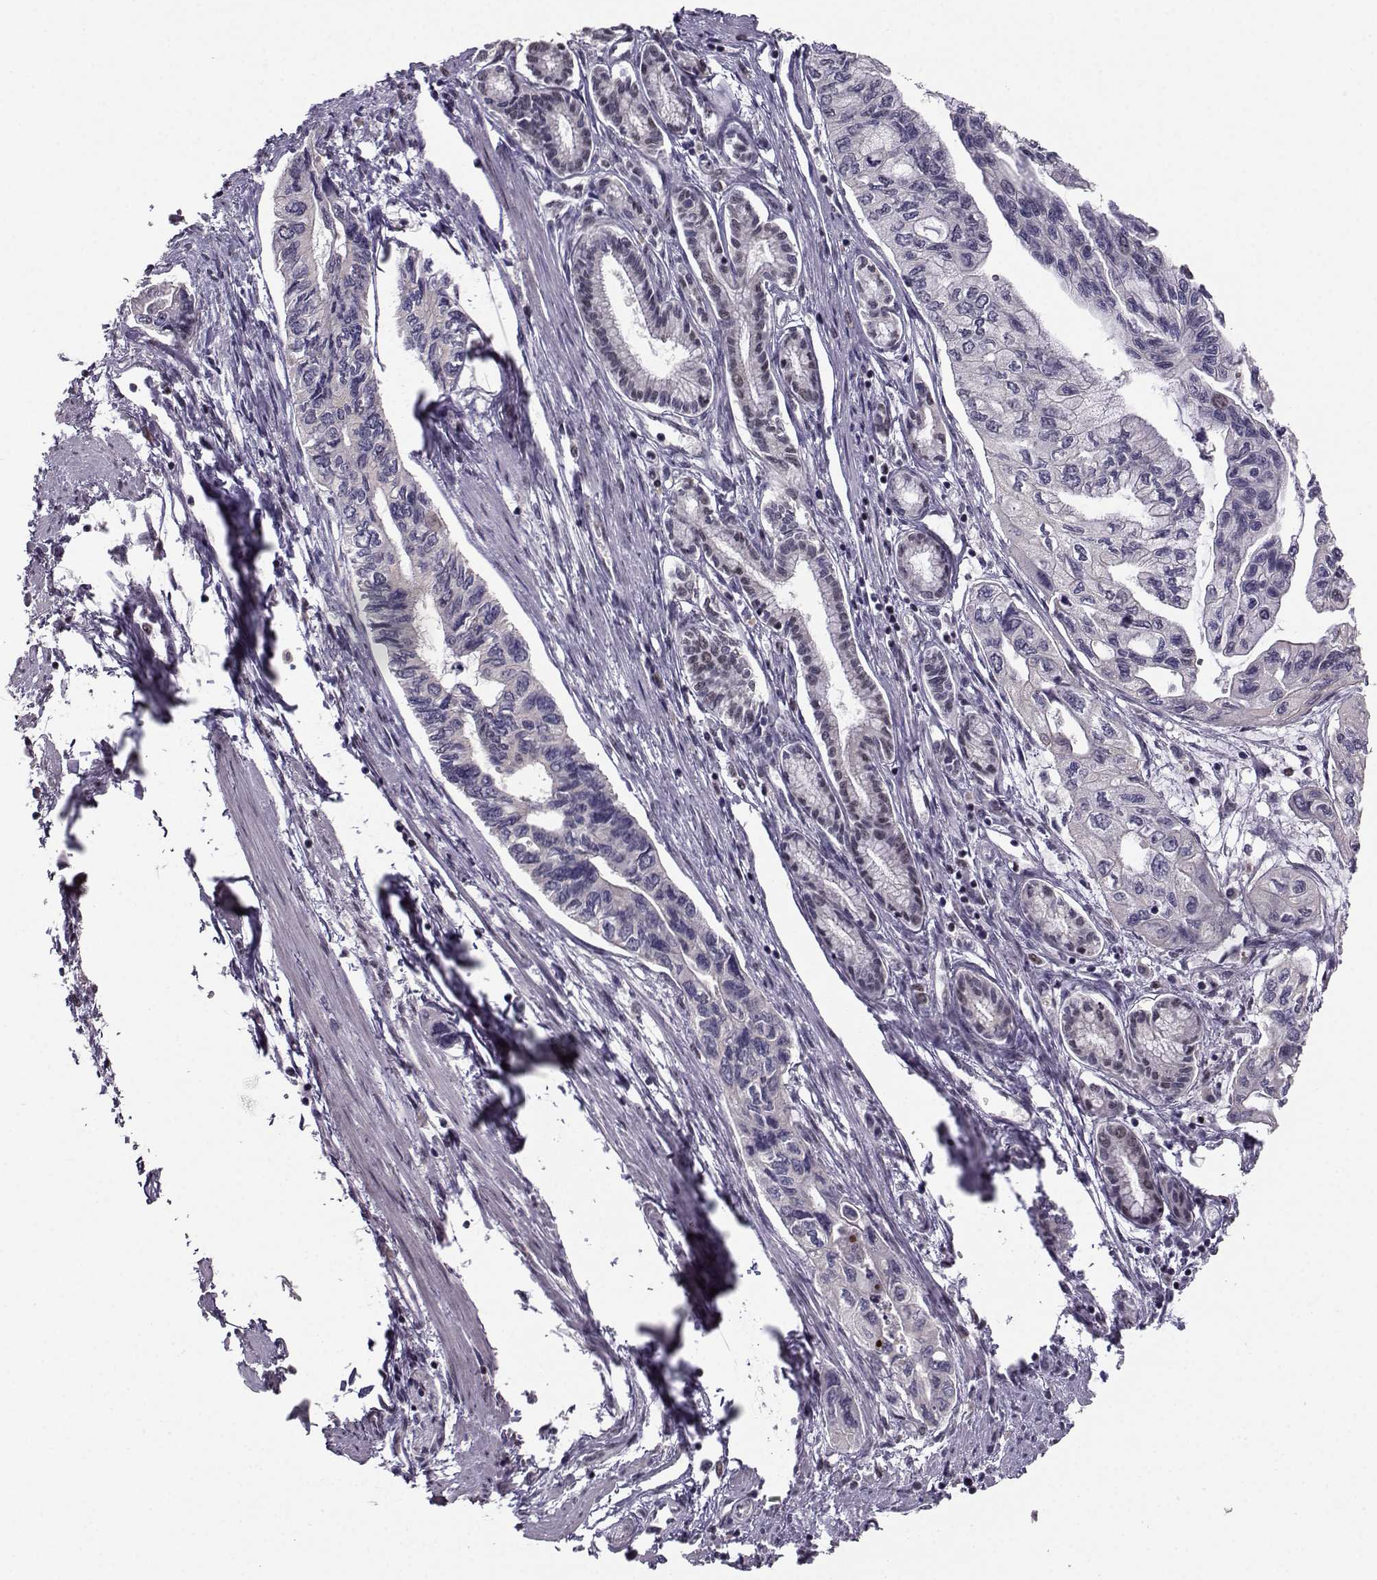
{"staining": {"intensity": "negative", "quantity": "none", "location": "none"}, "tissue": "pancreatic cancer", "cell_type": "Tumor cells", "image_type": "cancer", "snomed": [{"axis": "morphology", "description": "Adenocarcinoma, NOS"}, {"axis": "topography", "description": "Pancreas"}], "caption": "This is a micrograph of immunohistochemistry staining of pancreatic cancer, which shows no positivity in tumor cells. (DAB immunohistochemistry (IHC) with hematoxylin counter stain).", "gene": "LIN28A", "patient": {"sex": "female", "age": 76}}